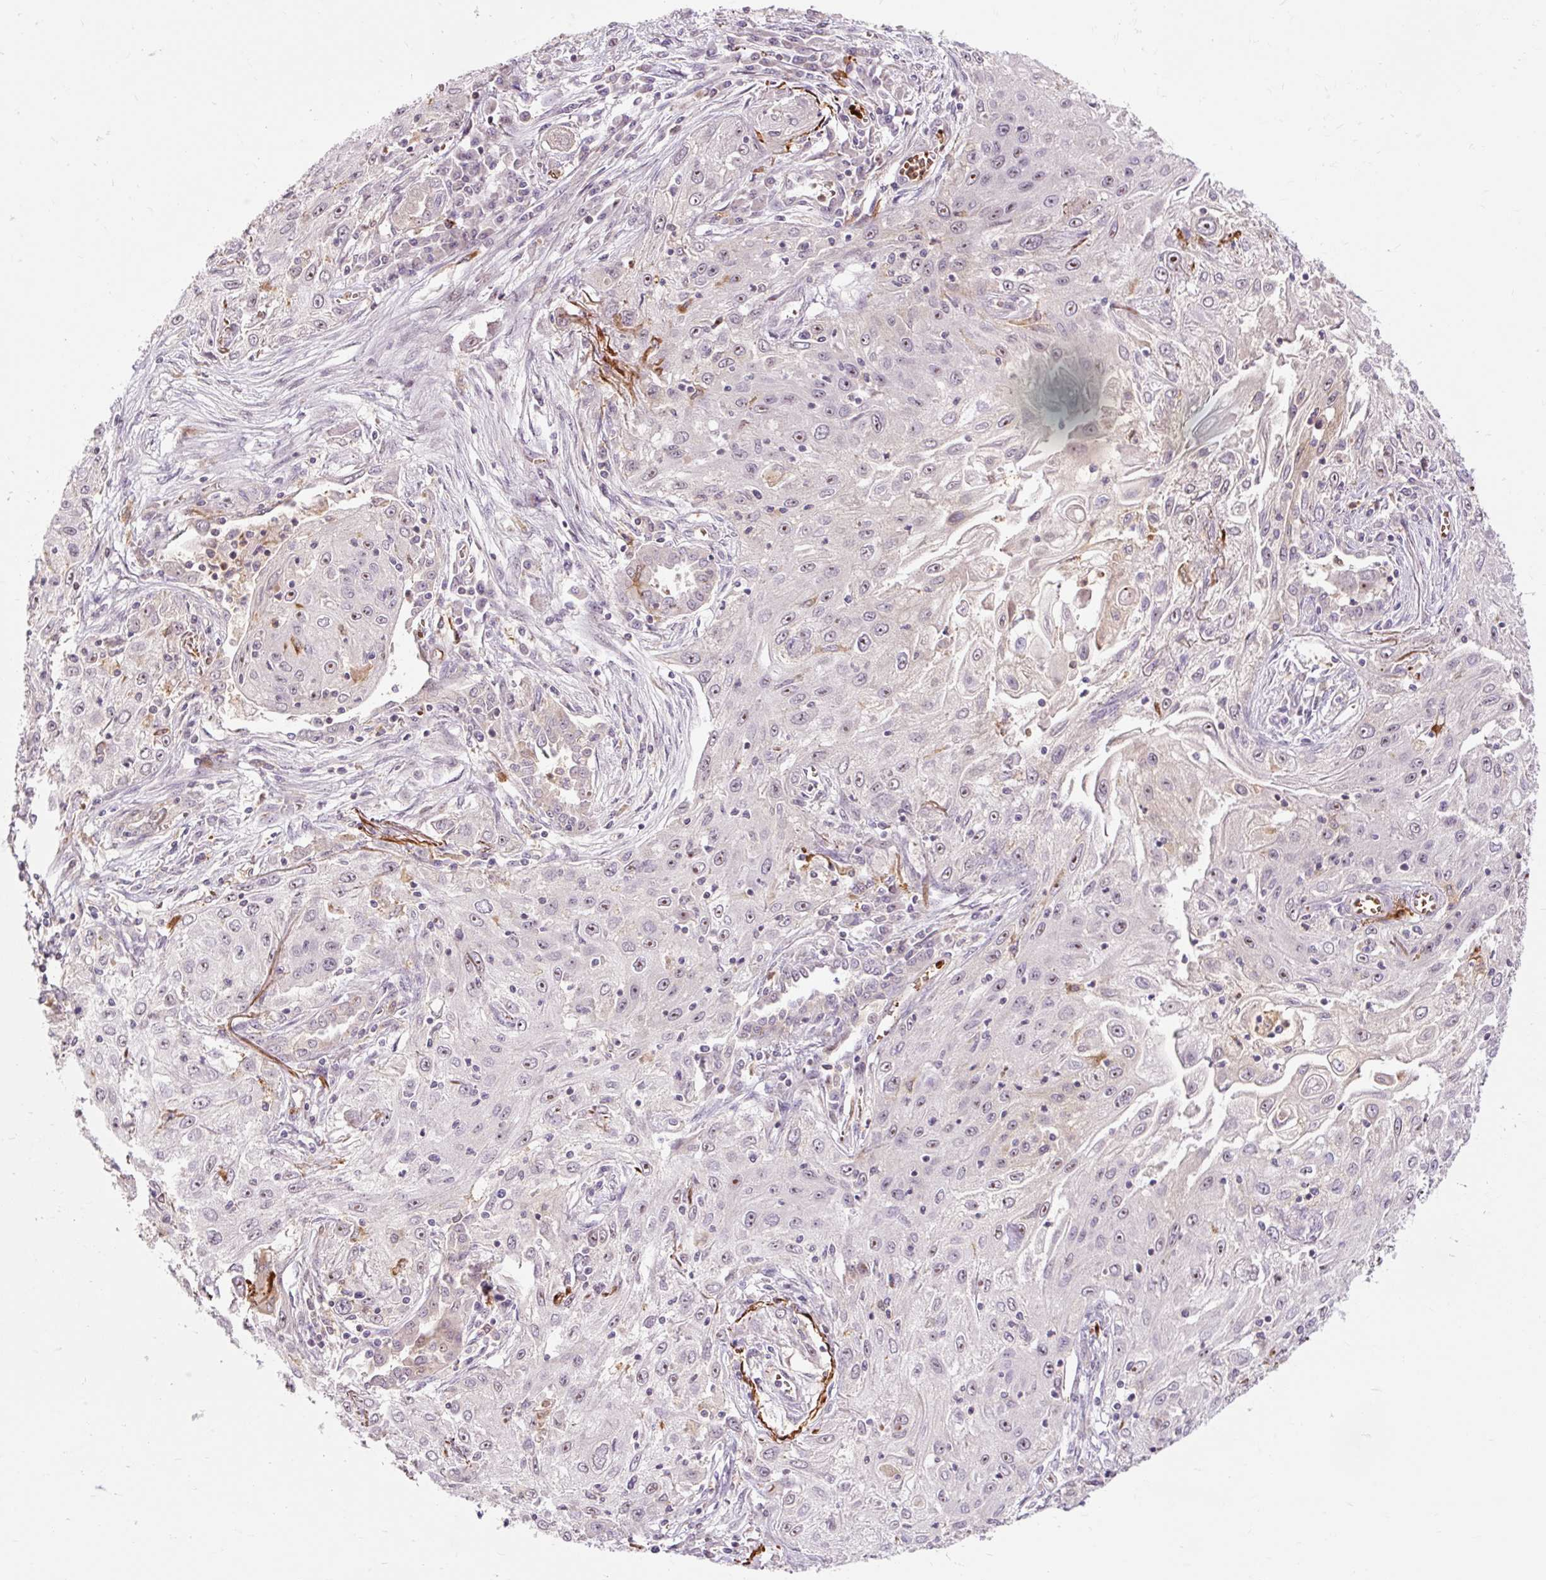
{"staining": {"intensity": "negative", "quantity": "none", "location": "none"}, "tissue": "lung cancer", "cell_type": "Tumor cells", "image_type": "cancer", "snomed": [{"axis": "morphology", "description": "Squamous cell carcinoma, NOS"}, {"axis": "topography", "description": "Lung"}], "caption": "The image demonstrates no significant positivity in tumor cells of lung cancer. Nuclei are stained in blue.", "gene": "CEBPZ", "patient": {"sex": "female", "age": 69}}